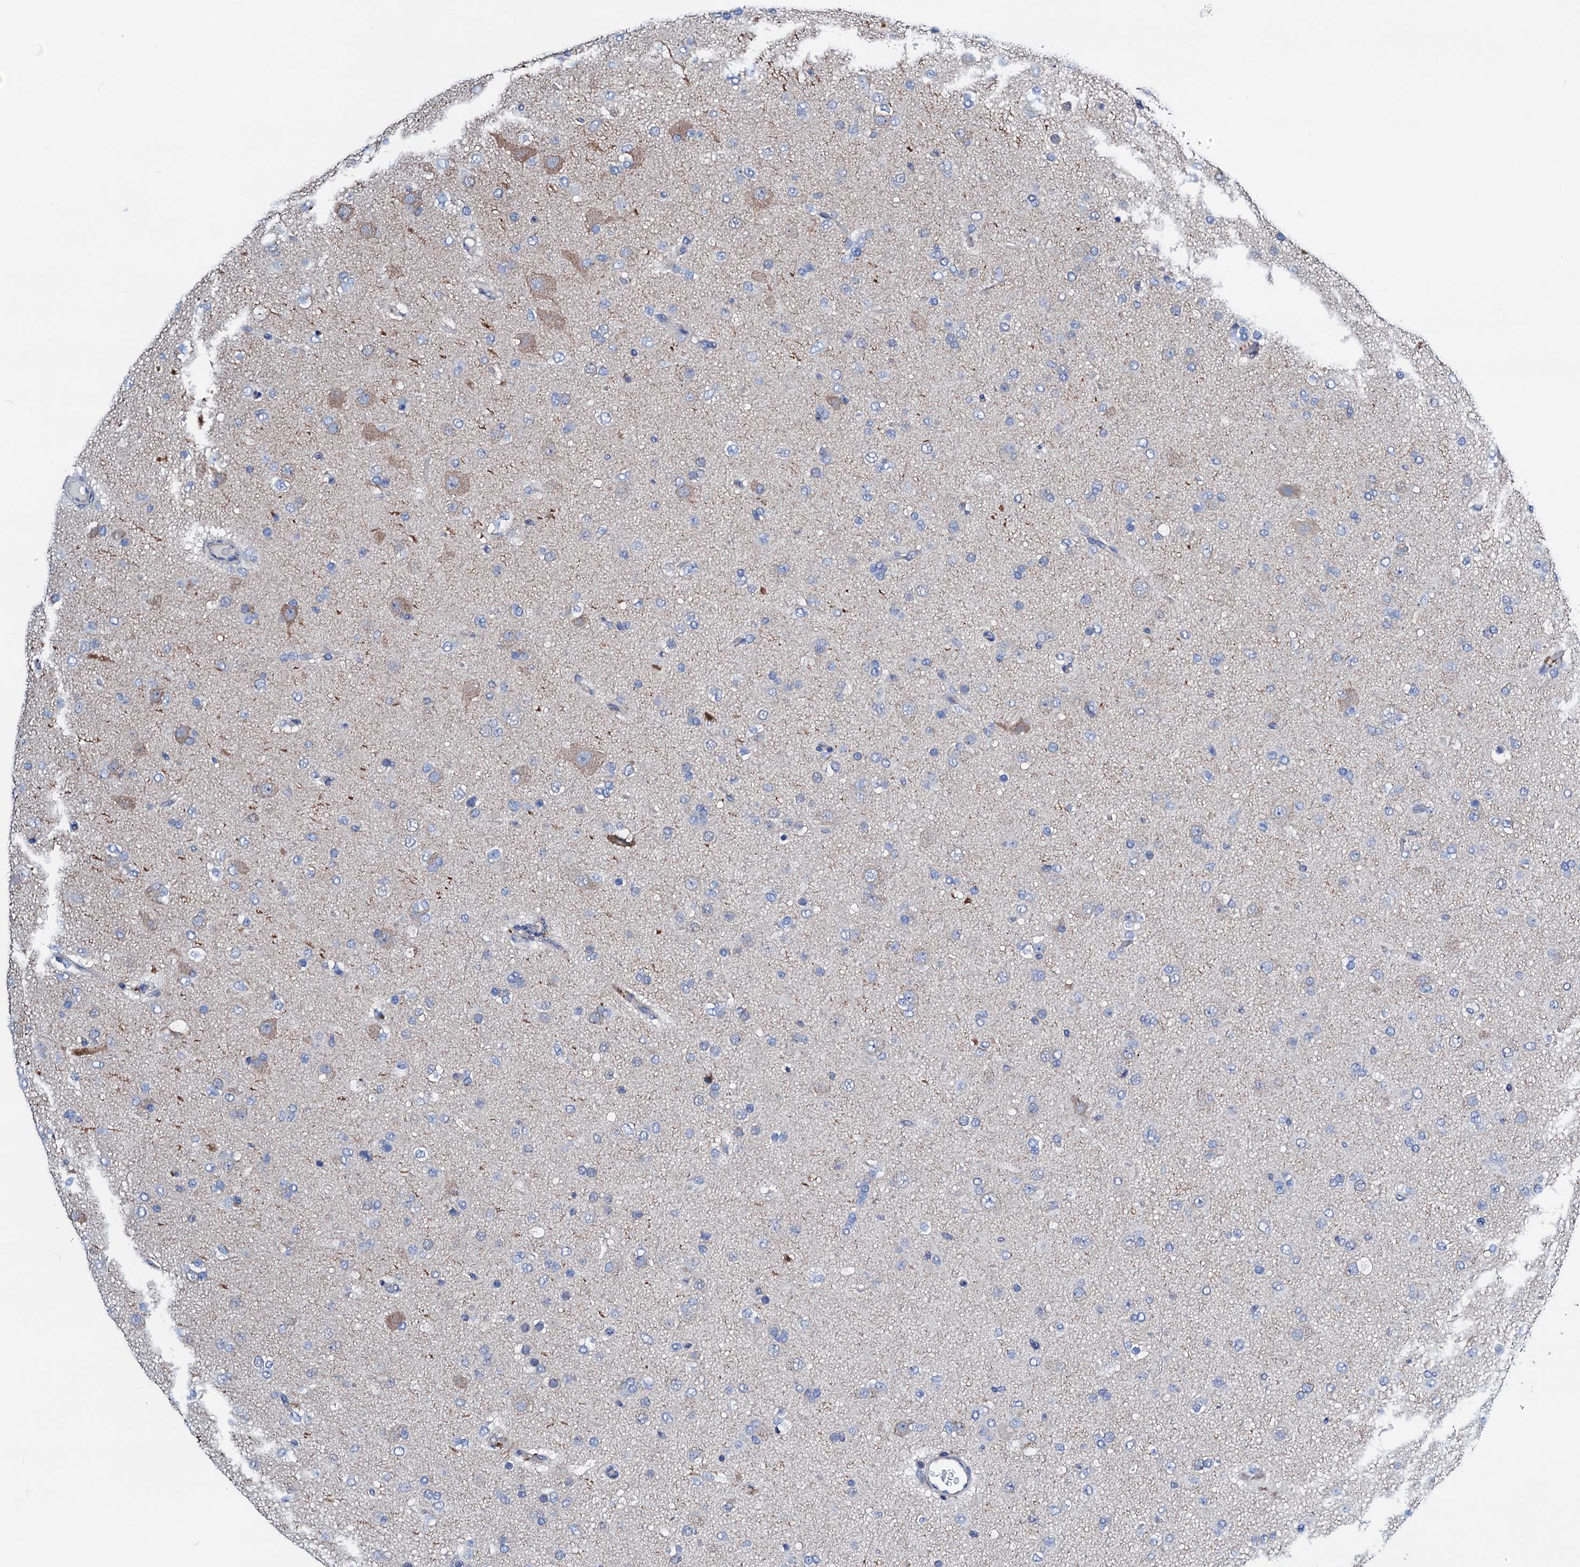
{"staining": {"intensity": "negative", "quantity": "none", "location": "none"}, "tissue": "glioma", "cell_type": "Tumor cells", "image_type": "cancer", "snomed": [{"axis": "morphology", "description": "Glioma, malignant, Low grade"}, {"axis": "topography", "description": "Brain"}], "caption": "Immunohistochemistry (IHC) of glioma reveals no staining in tumor cells.", "gene": "GCOM1", "patient": {"sex": "male", "age": 65}}